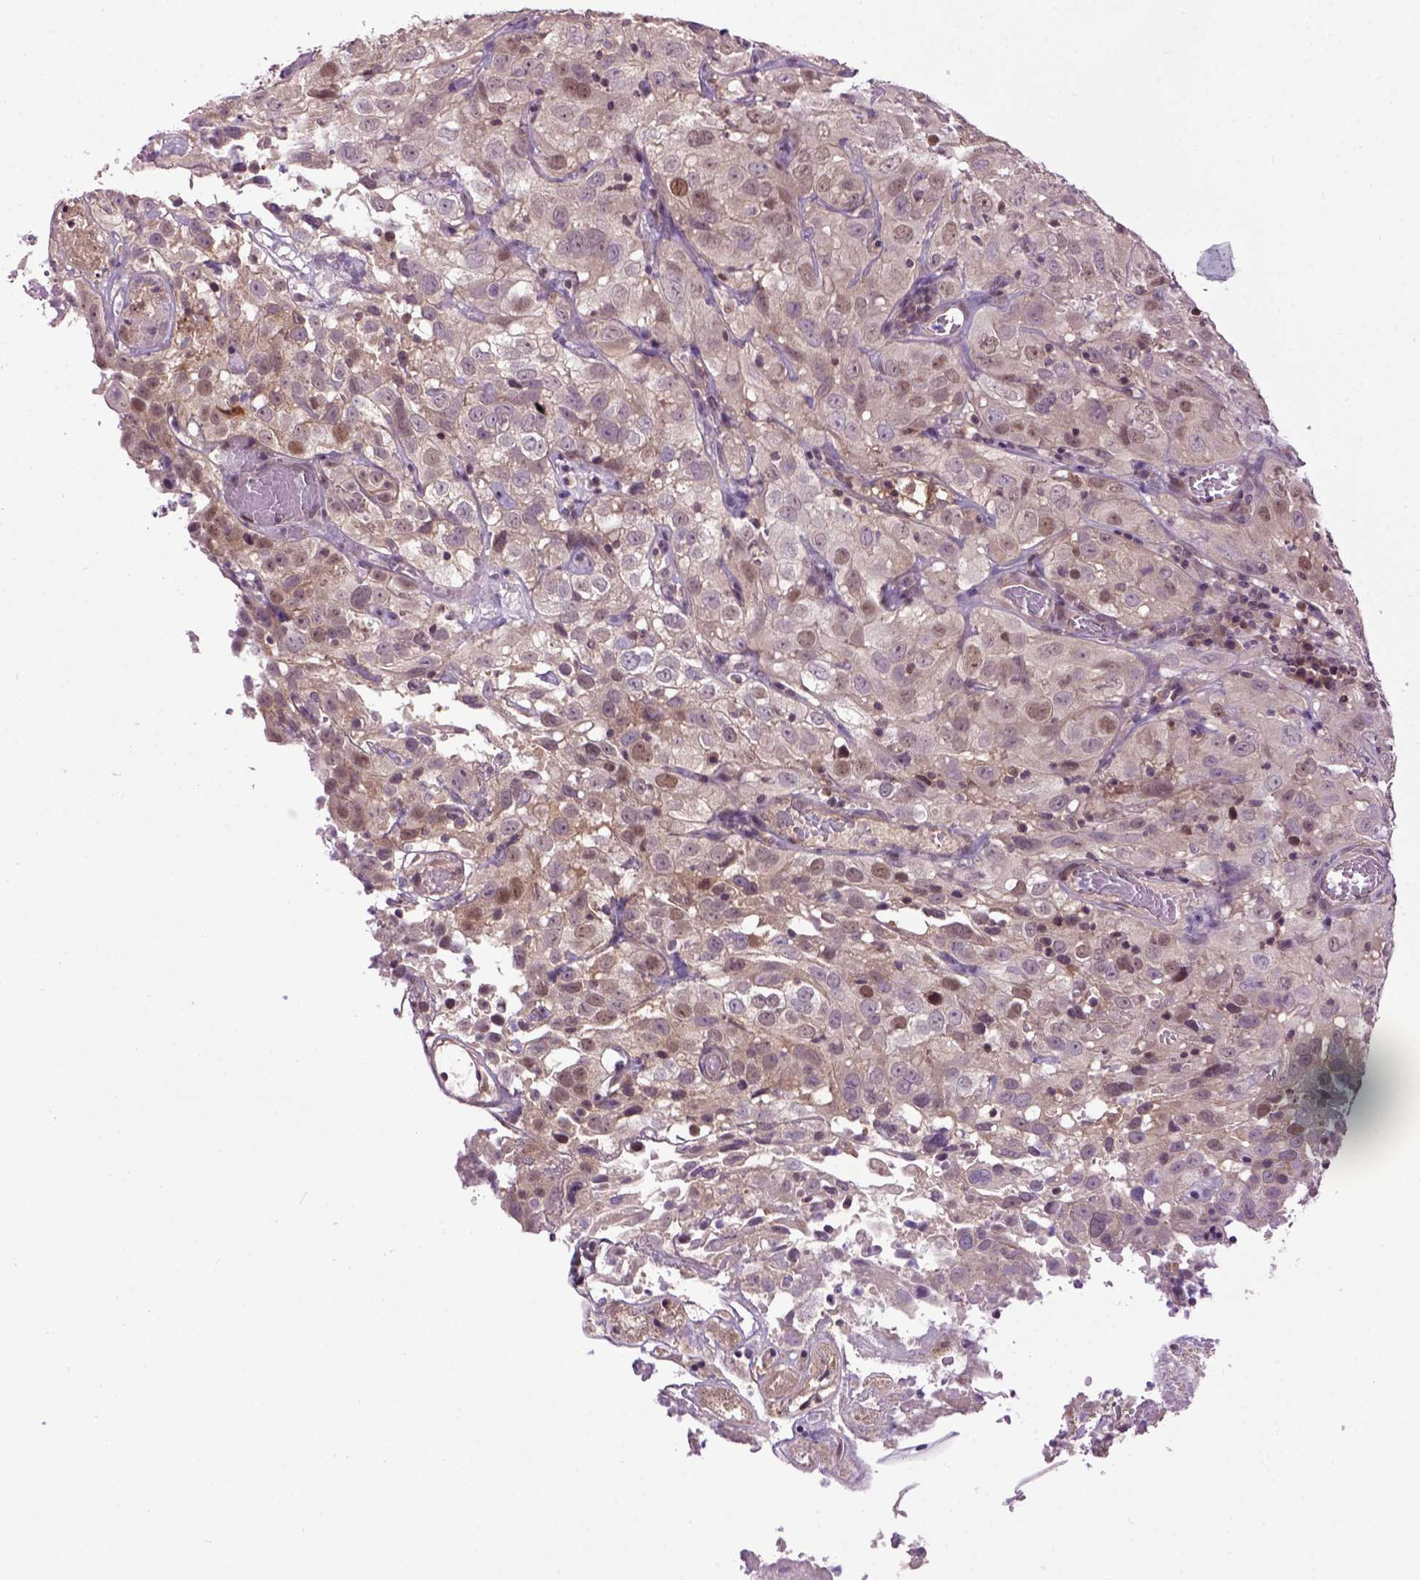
{"staining": {"intensity": "moderate", "quantity": ">75%", "location": "cytoplasmic/membranous,nuclear"}, "tissue": "cervical cancer", "cell_type": "Tumor cells", "image_type": "cancer", "snomed": [{"axis": "morphology", "description": "Squamous cell carcinoma, NOS"}, {"axis": "topography", "description": "Cervix"}], "caption": "Human cervical squamous cell carcinoma stained with a brown dye reveals moderate cytoplasmic/membranous and nuclear positive positivity in approximately >75% of tumor cells.", "gene": "WDR48", "patient": {"sex": "female", "age": 32}}